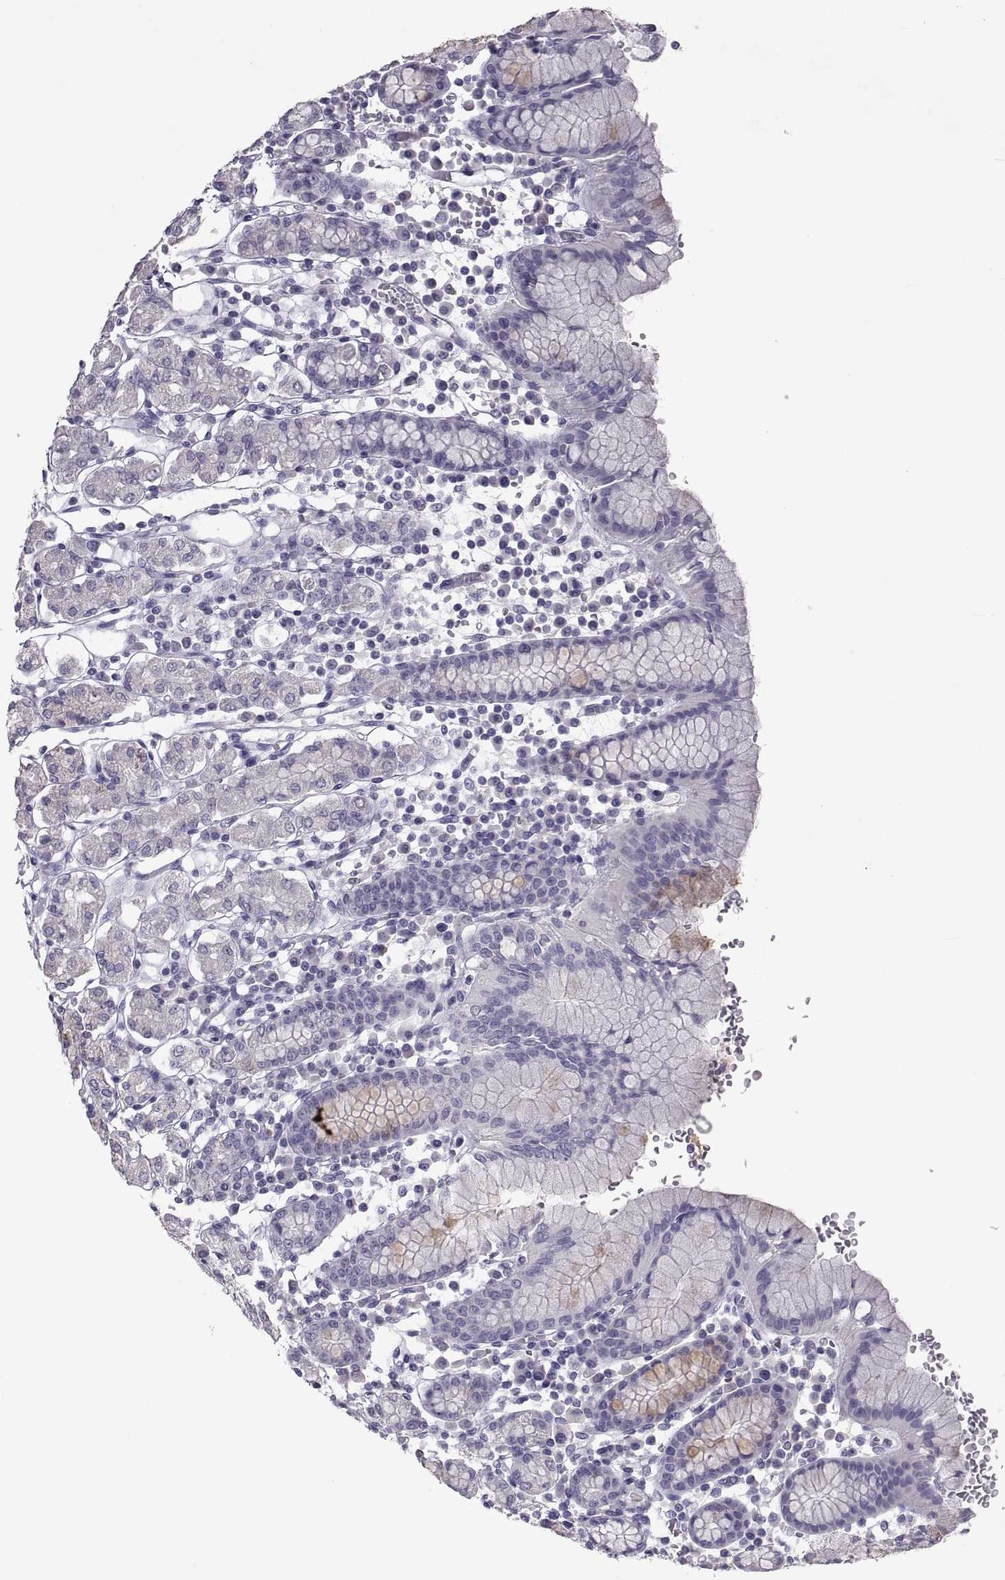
{"staining": {"intensity": "negative", "quantity": "none", "location": "none"}, "tissue": "stomach", "cell_type": "Glandular cells", "image_type": "normal", "snomed": [{"axis": "morphology", "description": "Normal tissue, NOS"}, {"axis": "topography", "description": "Stomach, upper"}, {"axis": "topography", "description": "Stomach"}], "caption": "DAB (3,3'-diaminobenzidine) immunohistochemical staining of normal human stomach reveals no significant expression in glandular cells.", "gene": "SOX21", "patient": {"sex": "male", "age": 62}}